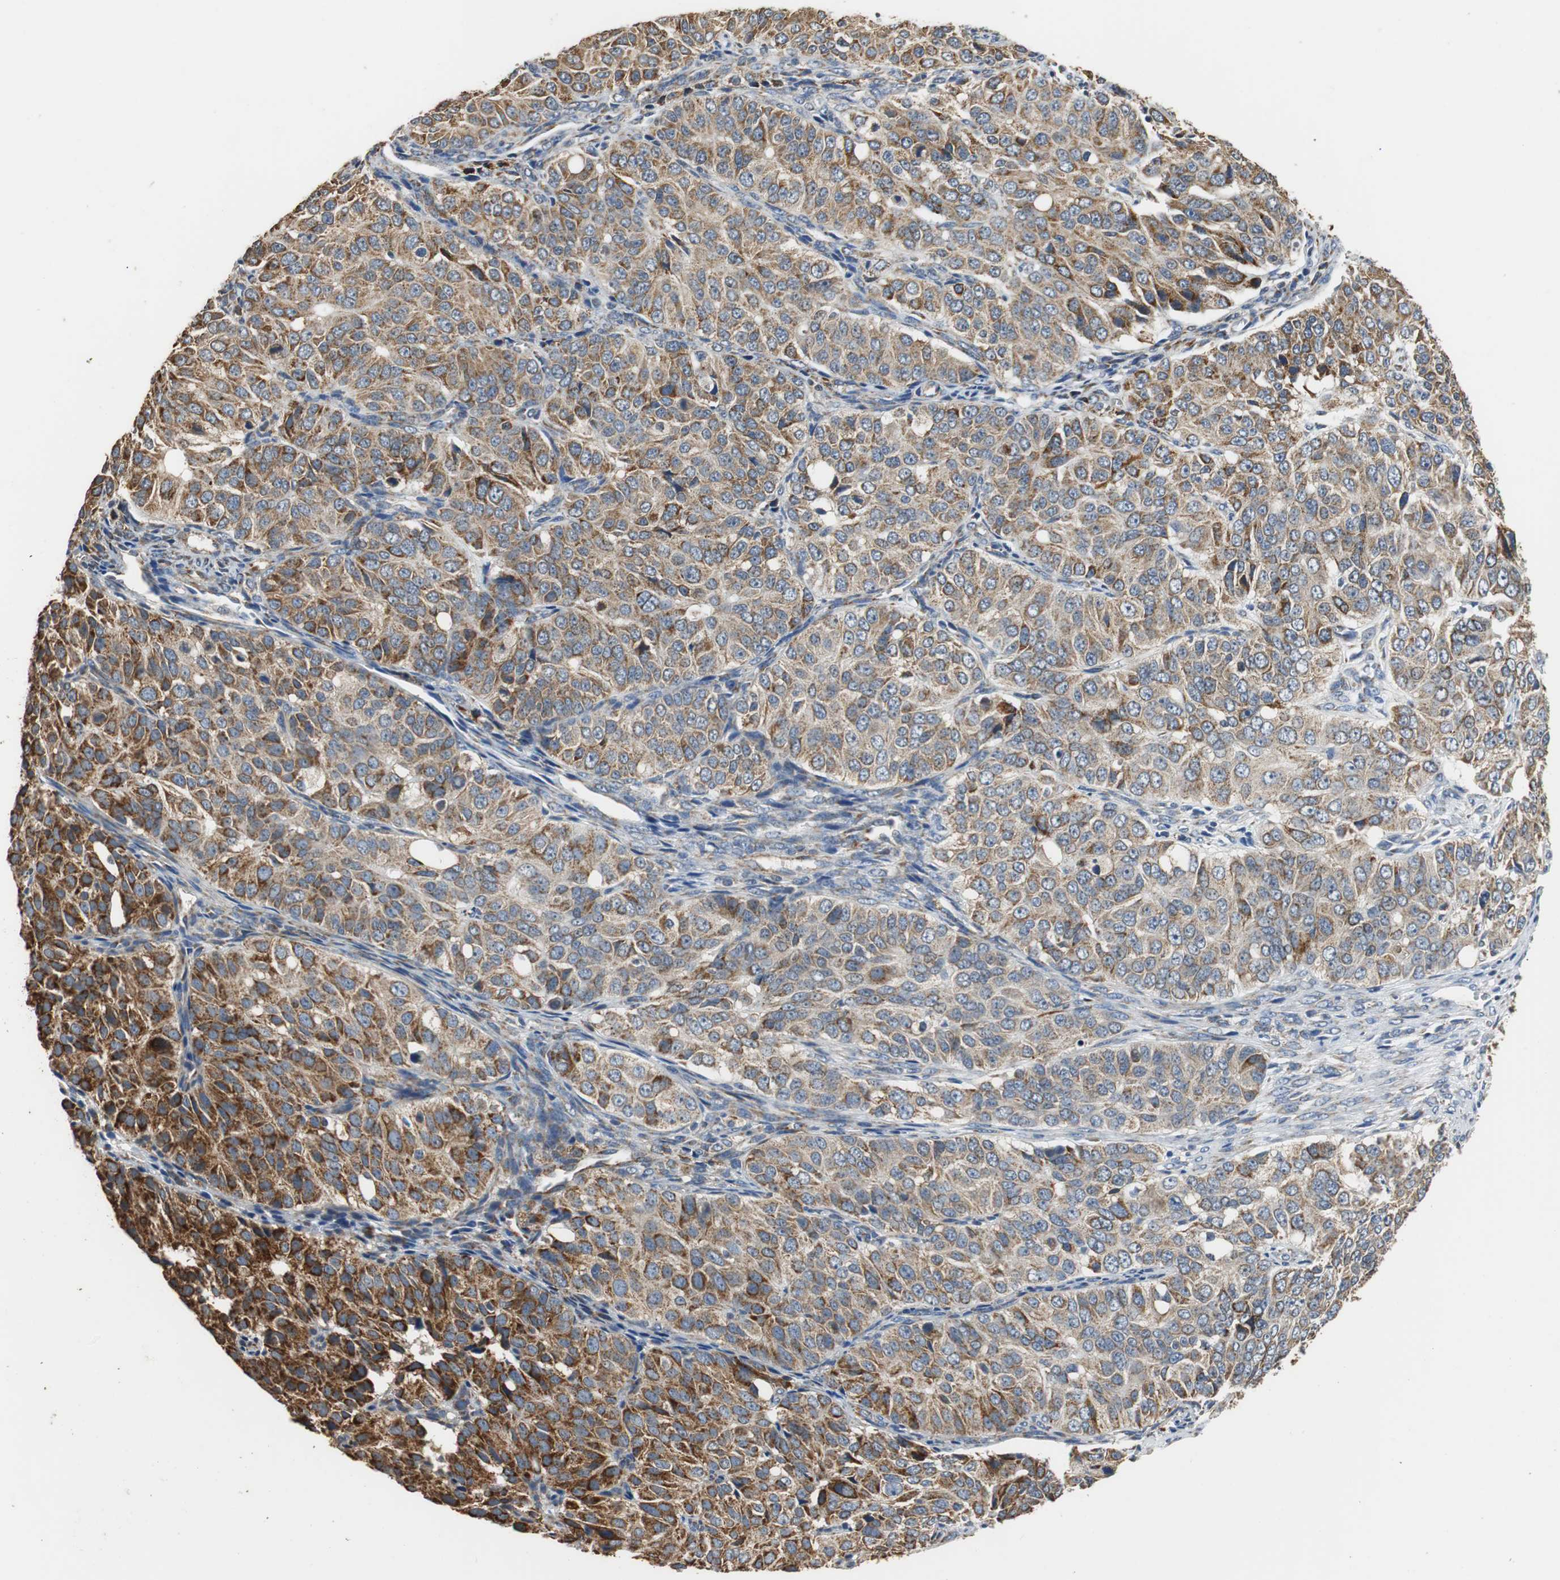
{"staining": {"intensity": "moderate", "quantity": ">75%", "location": "cytoplasmic/membranous"}, "tissue": "ovarian cancer", "cell_type": "Tumor cells", "image_type": "cancer", "snomed": [{"axis": "morphology", "description": "Carcinoma, endometroid"}, {"axis": "topography", "description": "Ovary"}], "caption": "Protein staining of ovarian cancer (endometroid carcinoma) tissue exhibits moderate cytoplasmic/membranous positivity in approximately >75% of tumor cells. (brown staining indicates protein expression, while blue staining denotes nuclei).", "gene": "HMGCL", "patient": {"sex": "female", "age": 51}}